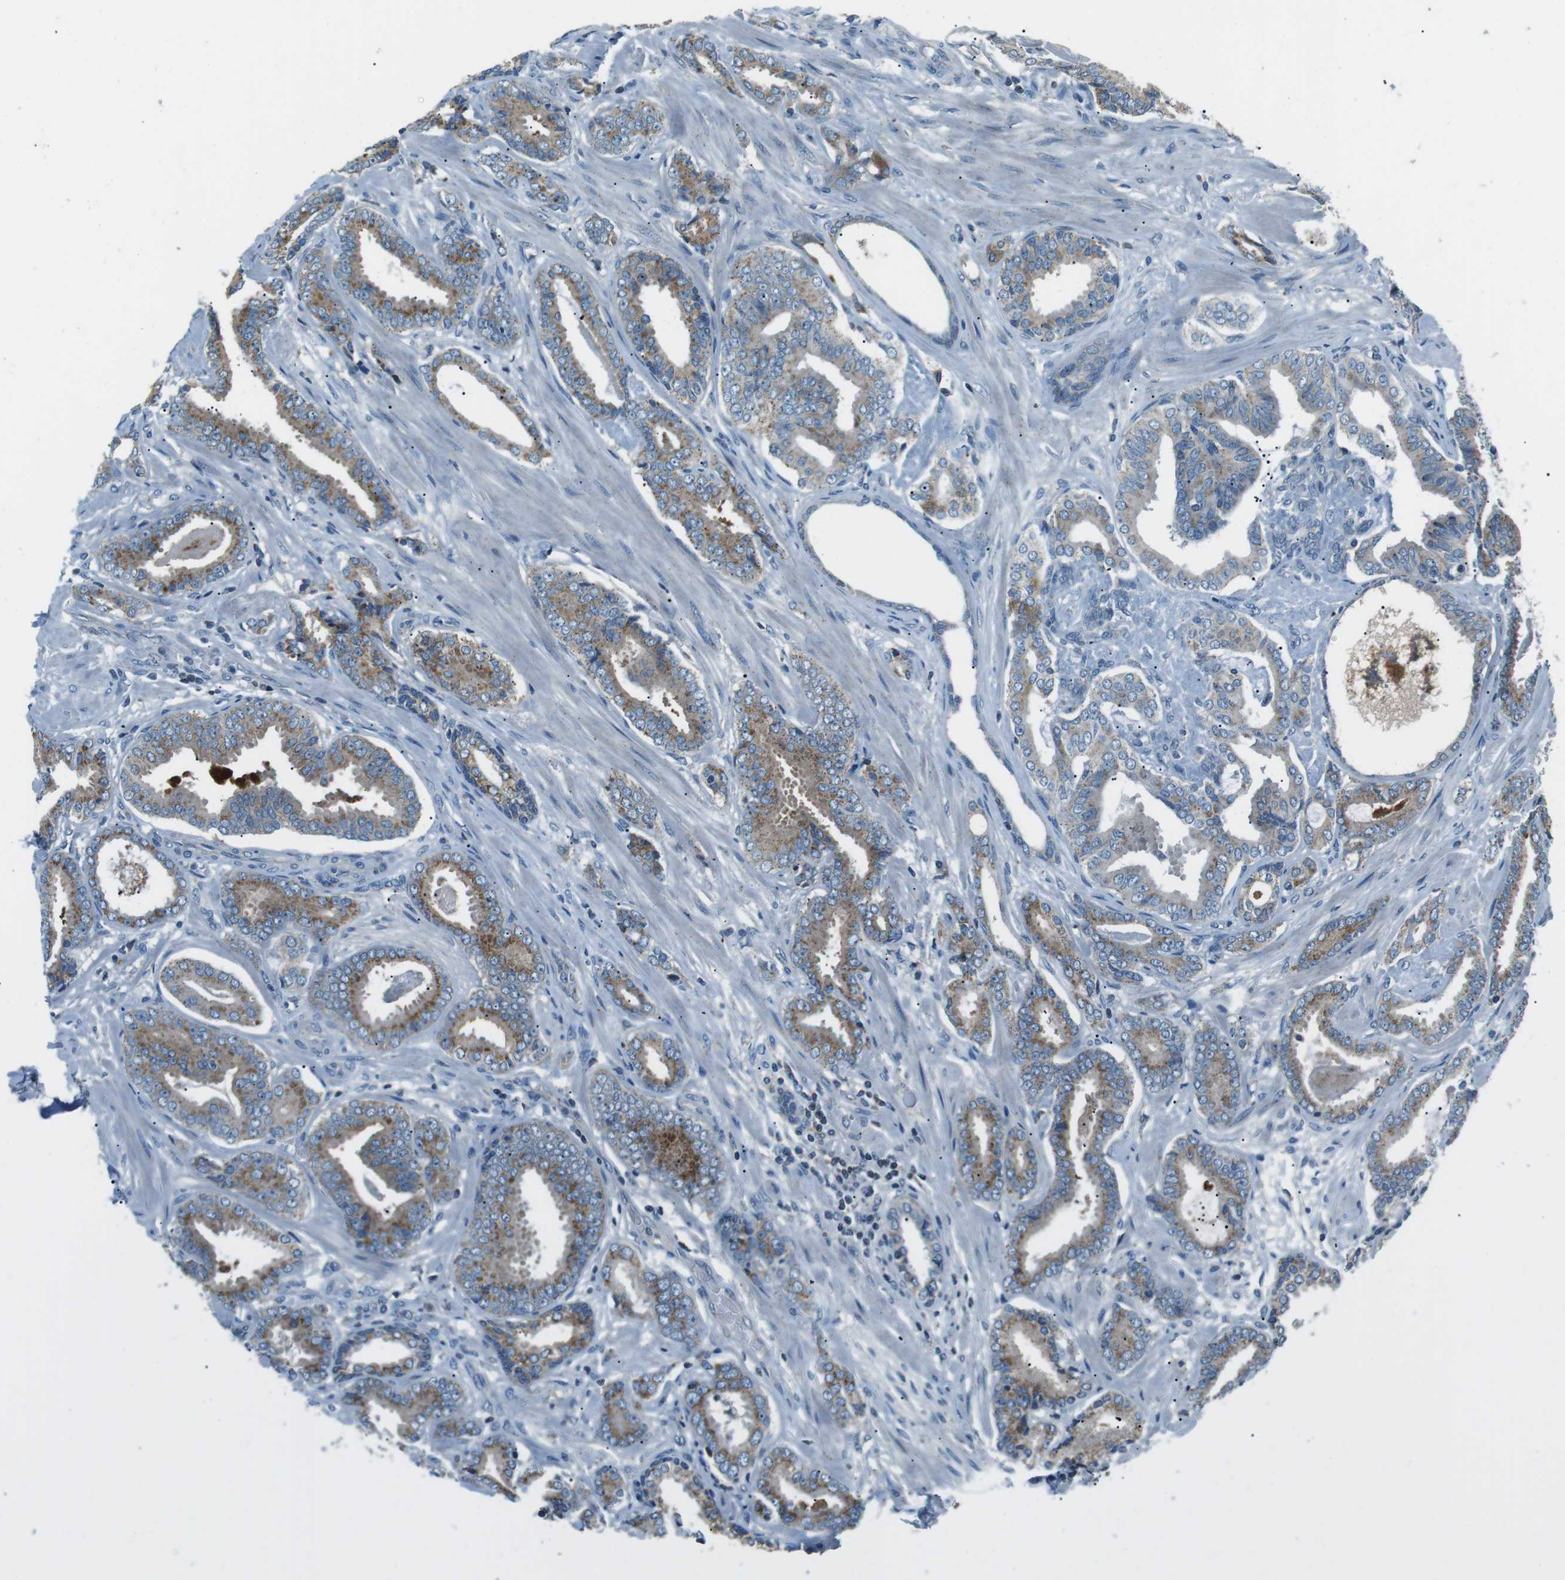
{"staining": {"intensity": "moderate", "quantity": ">75%", "location": "cytoplasmic/membranous"}, "tissue": "prostate cancer", "cell_type": "Tumor cells", "image_type": "cancer", "snomed": [{"axis": "morphology", "description": "Adenocarcinoma, Low grade"}, {"axis": "topography", "description": "Prostate"}], "caption": "A brown stain highlights moderate cytoplasmic/membranous expression of a protein in human prostate adenocarcinoma (low-grade) tumor cells.", "gene": "FAM3B", "patient": {"sex": "male", "age": 53}}